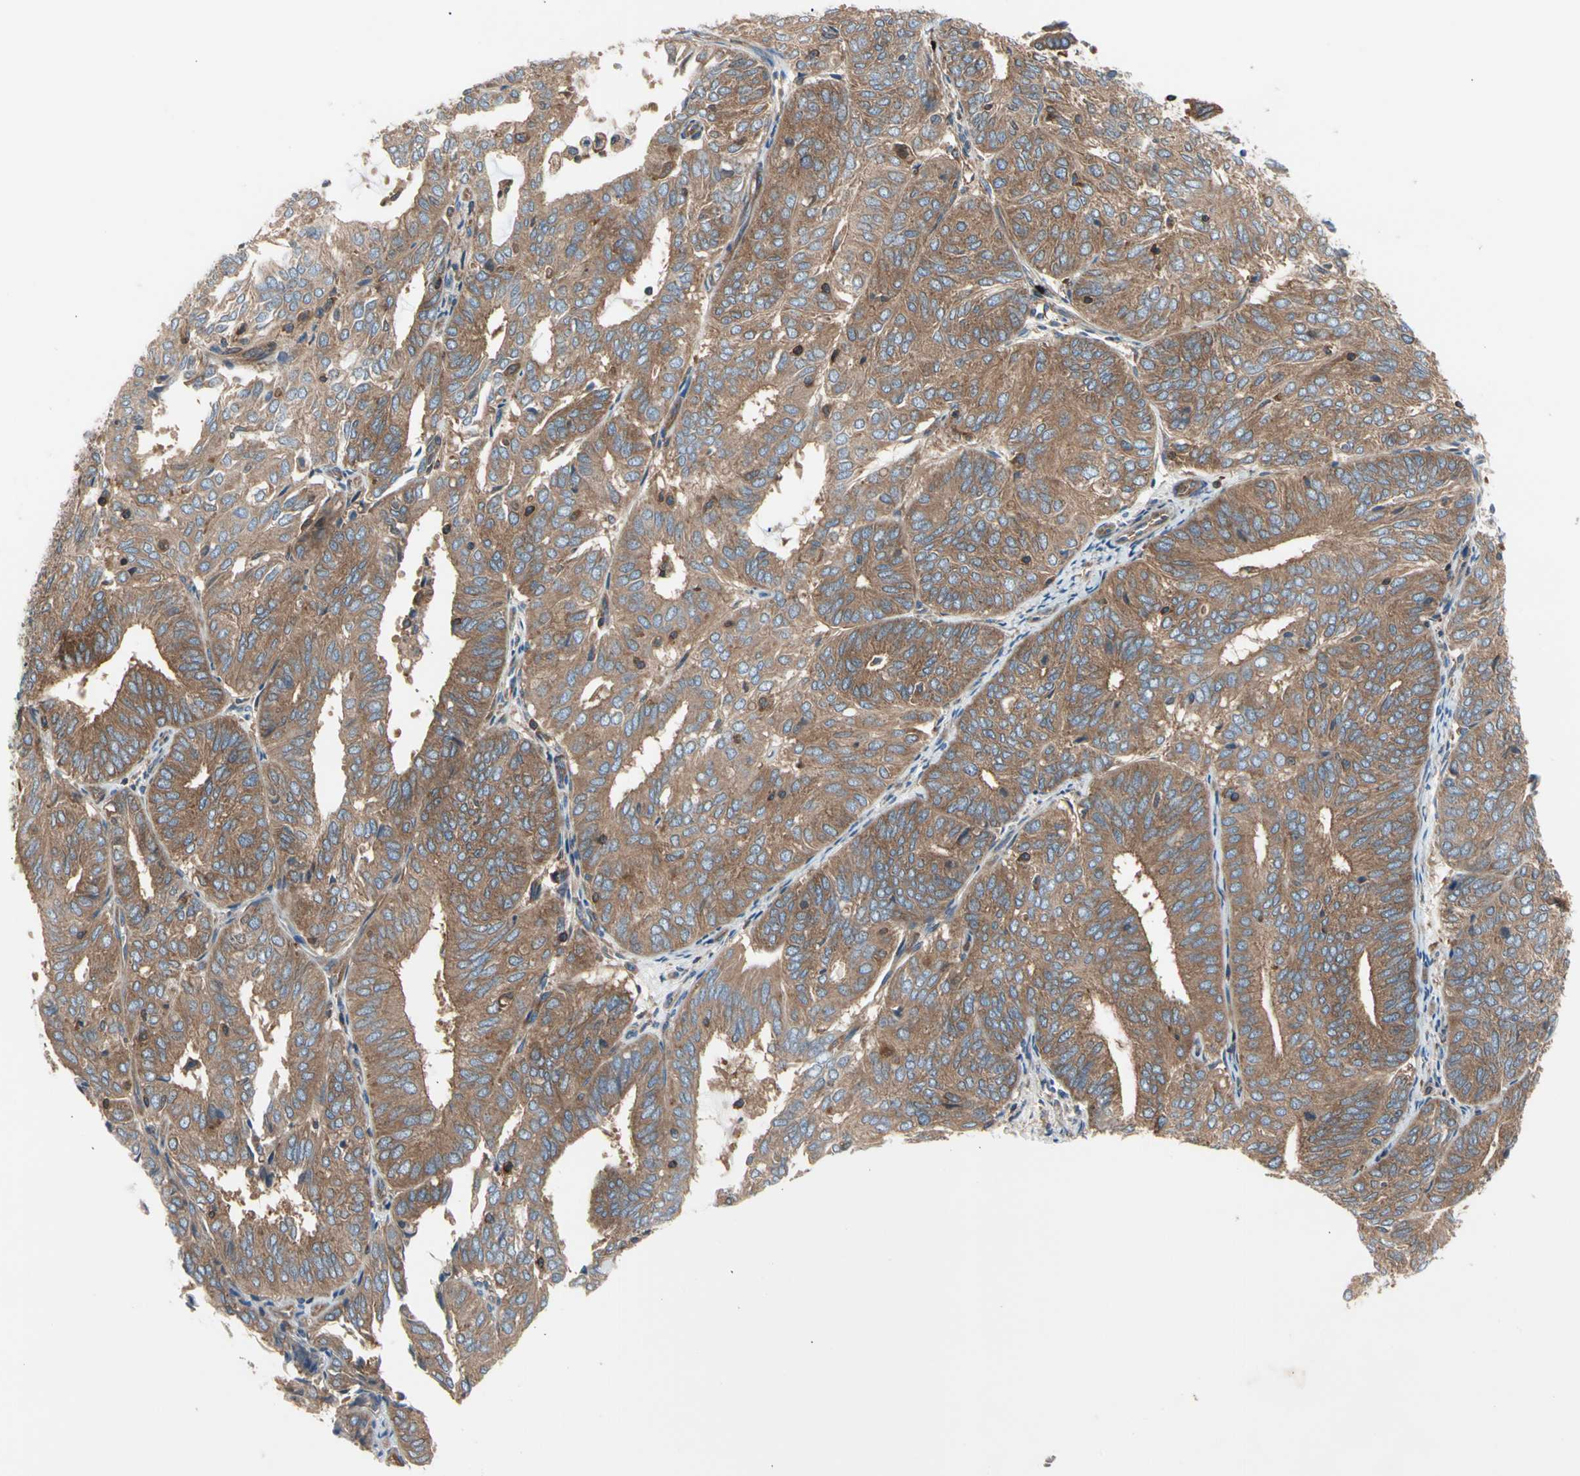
{"staining": {"intensity": "moderate", "quantity": ">75%", "location": "cytoplasmic/membranous"}, "tissue": "endometrial cancer", "cell_type": "Tumor cells", "image_type": "cancer", "snomed": [{"axis": "morphology", "description": "Adenocarcinoma, NOS"}, {"axis": "topography", "description": "Uterus"}], "caption": "A histopathology image showing moderate cytoplasmic/membranous expression in approximately >75% of tumor cells in endometrial cancer, as visualized by brown immunohistochemical staining.", "gene": "ROCK1", "patient": {"sex": "female", "age": 60}}